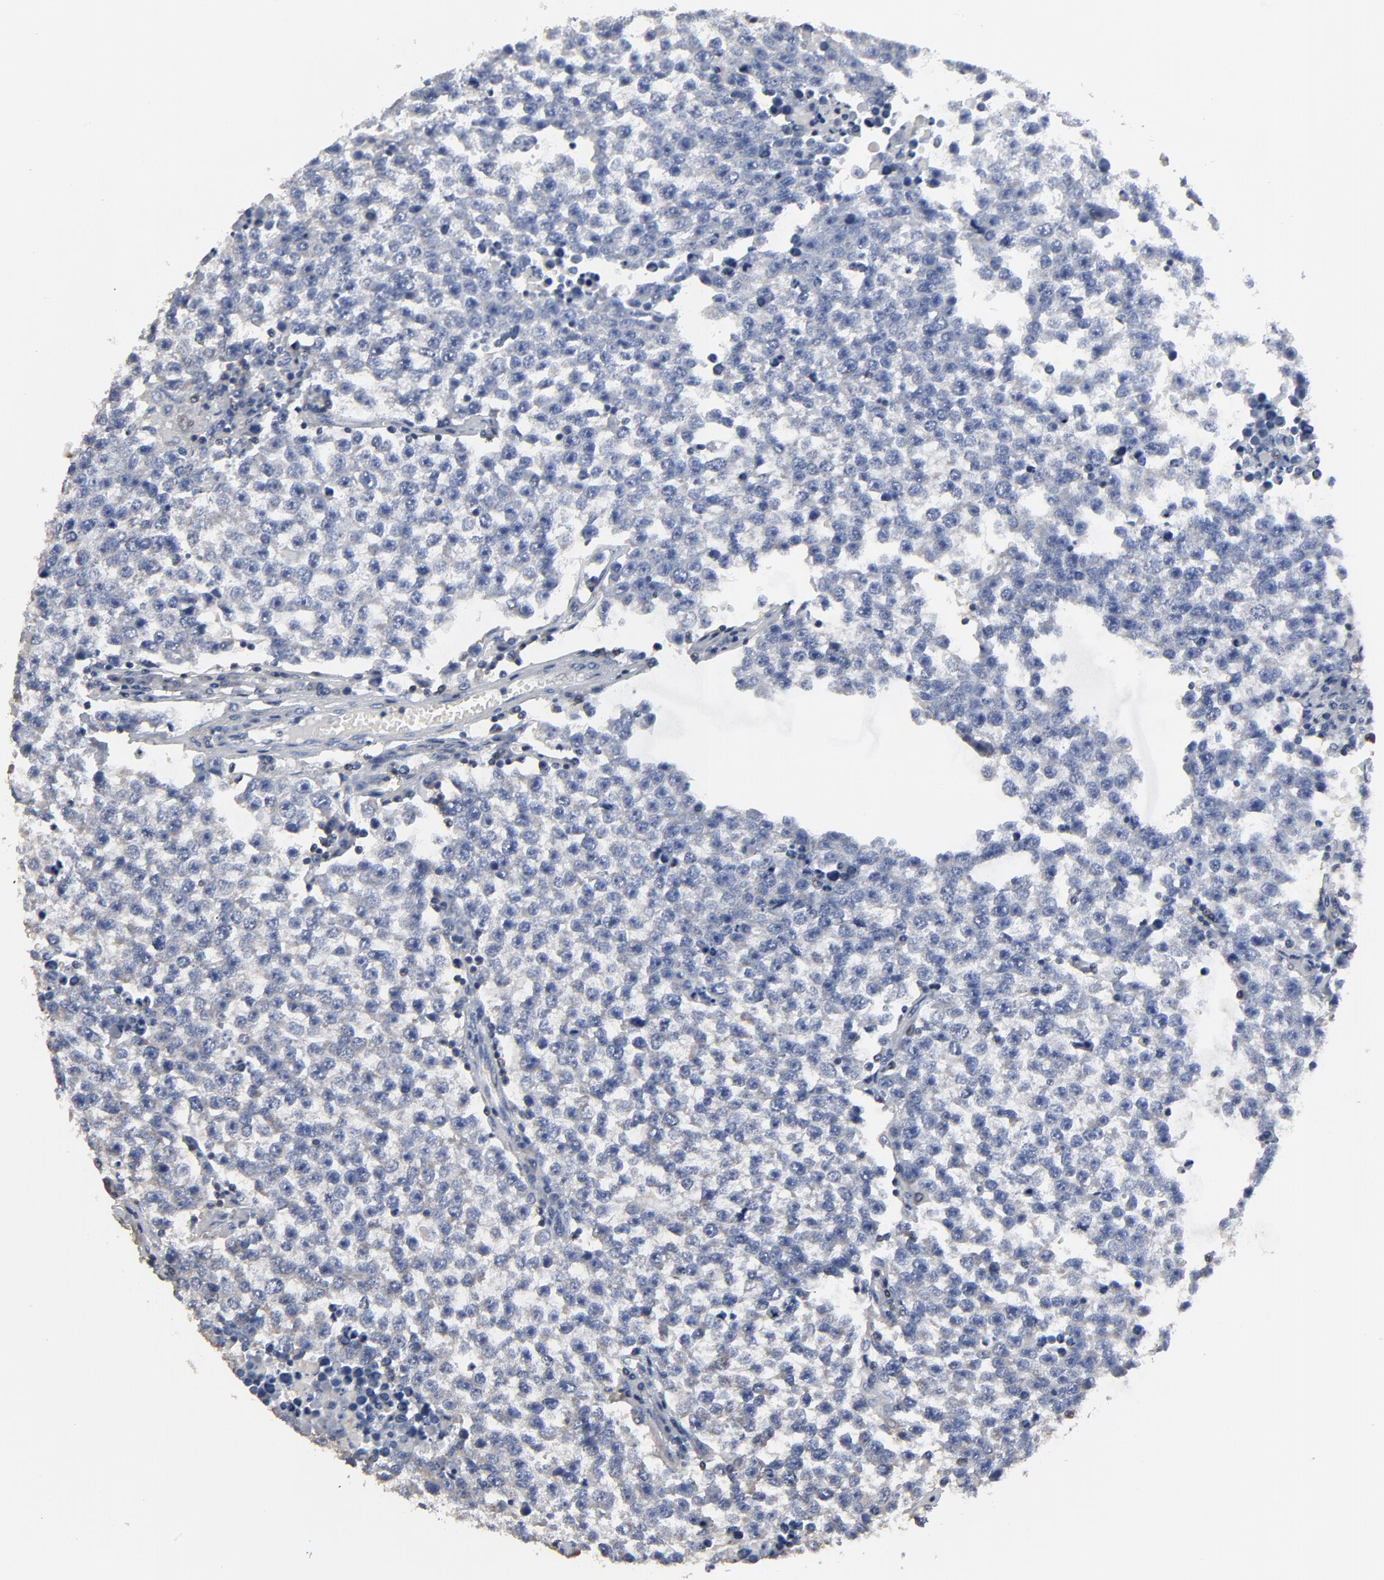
{"staining": {"intensity": "negative", "quantity": "none", "location": "none"}, "tissue": "testis cancer", "cell_type": "Tumor cells", "image_type": "cancer", "snomed": [{"axis": "morphology", "description": "Seminoma, NOS"}, {"axis": "topography", "description": "Testis"}], "caption": "Immunohistochemical staining of testis cancer (seminoma) displays no significant staining in tumor cells.", "gene": "SKAP1", "patient": {"sex": "male", "age": 36}}